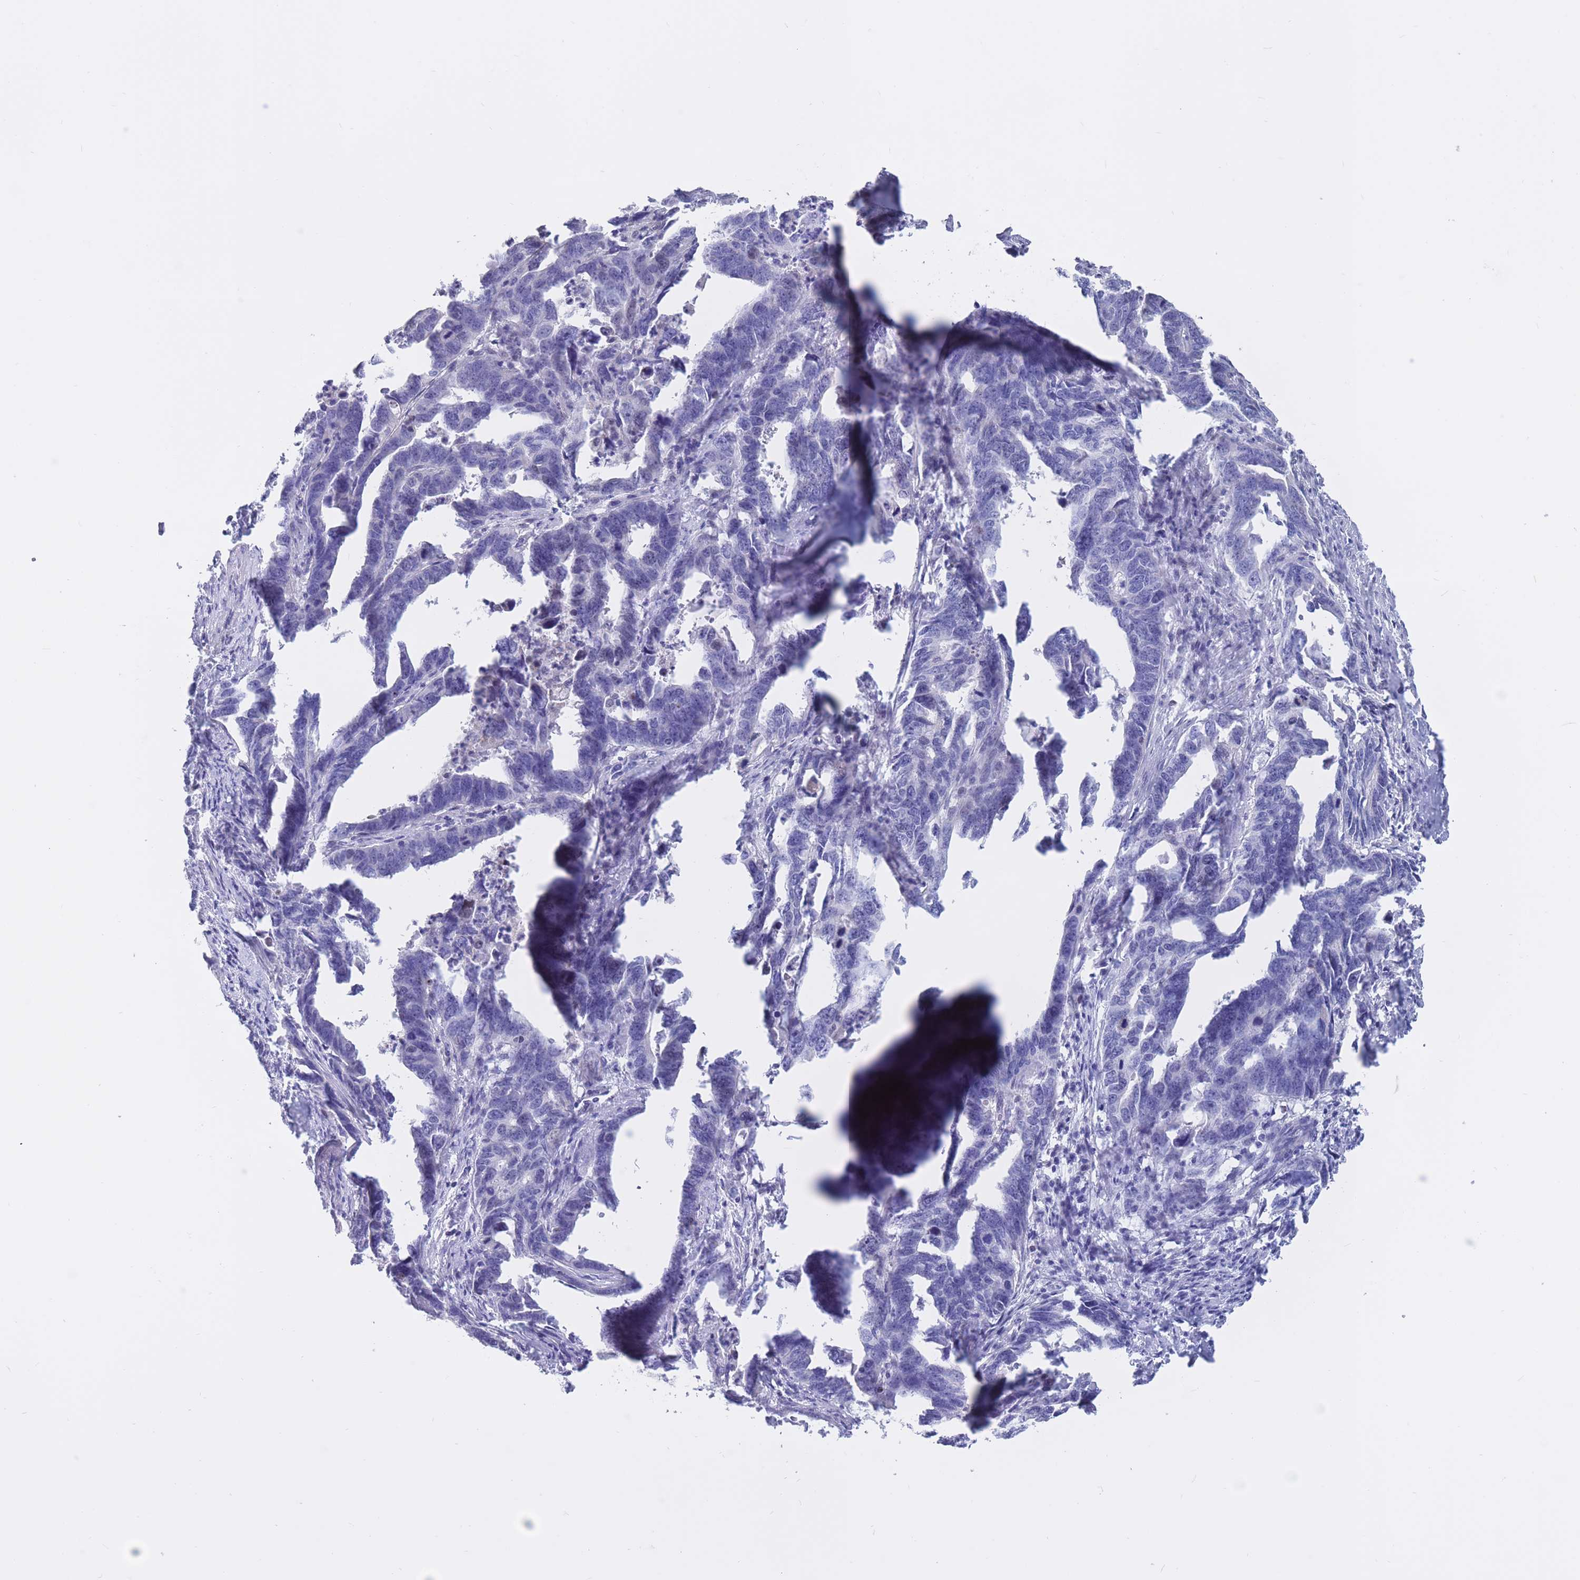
{"staining": {"intensity": "negative", "quantity": "none", "location": "none"}, "tissue": "endometrial cancer", "cell_type": "Tumor cells", "image_type": "cancer", "snomed": [{"axis": "morphology", "description": "Adenocarcinoma, NOS"}, {"axis": "topography", "description": "Endometrium"}], "caption": "This is an IHC histopathology image of human endometrial cancer. There is no positivity in tumor cells.", "gene": "BOP1", "patient": {"sex": "female", "age": 65}}